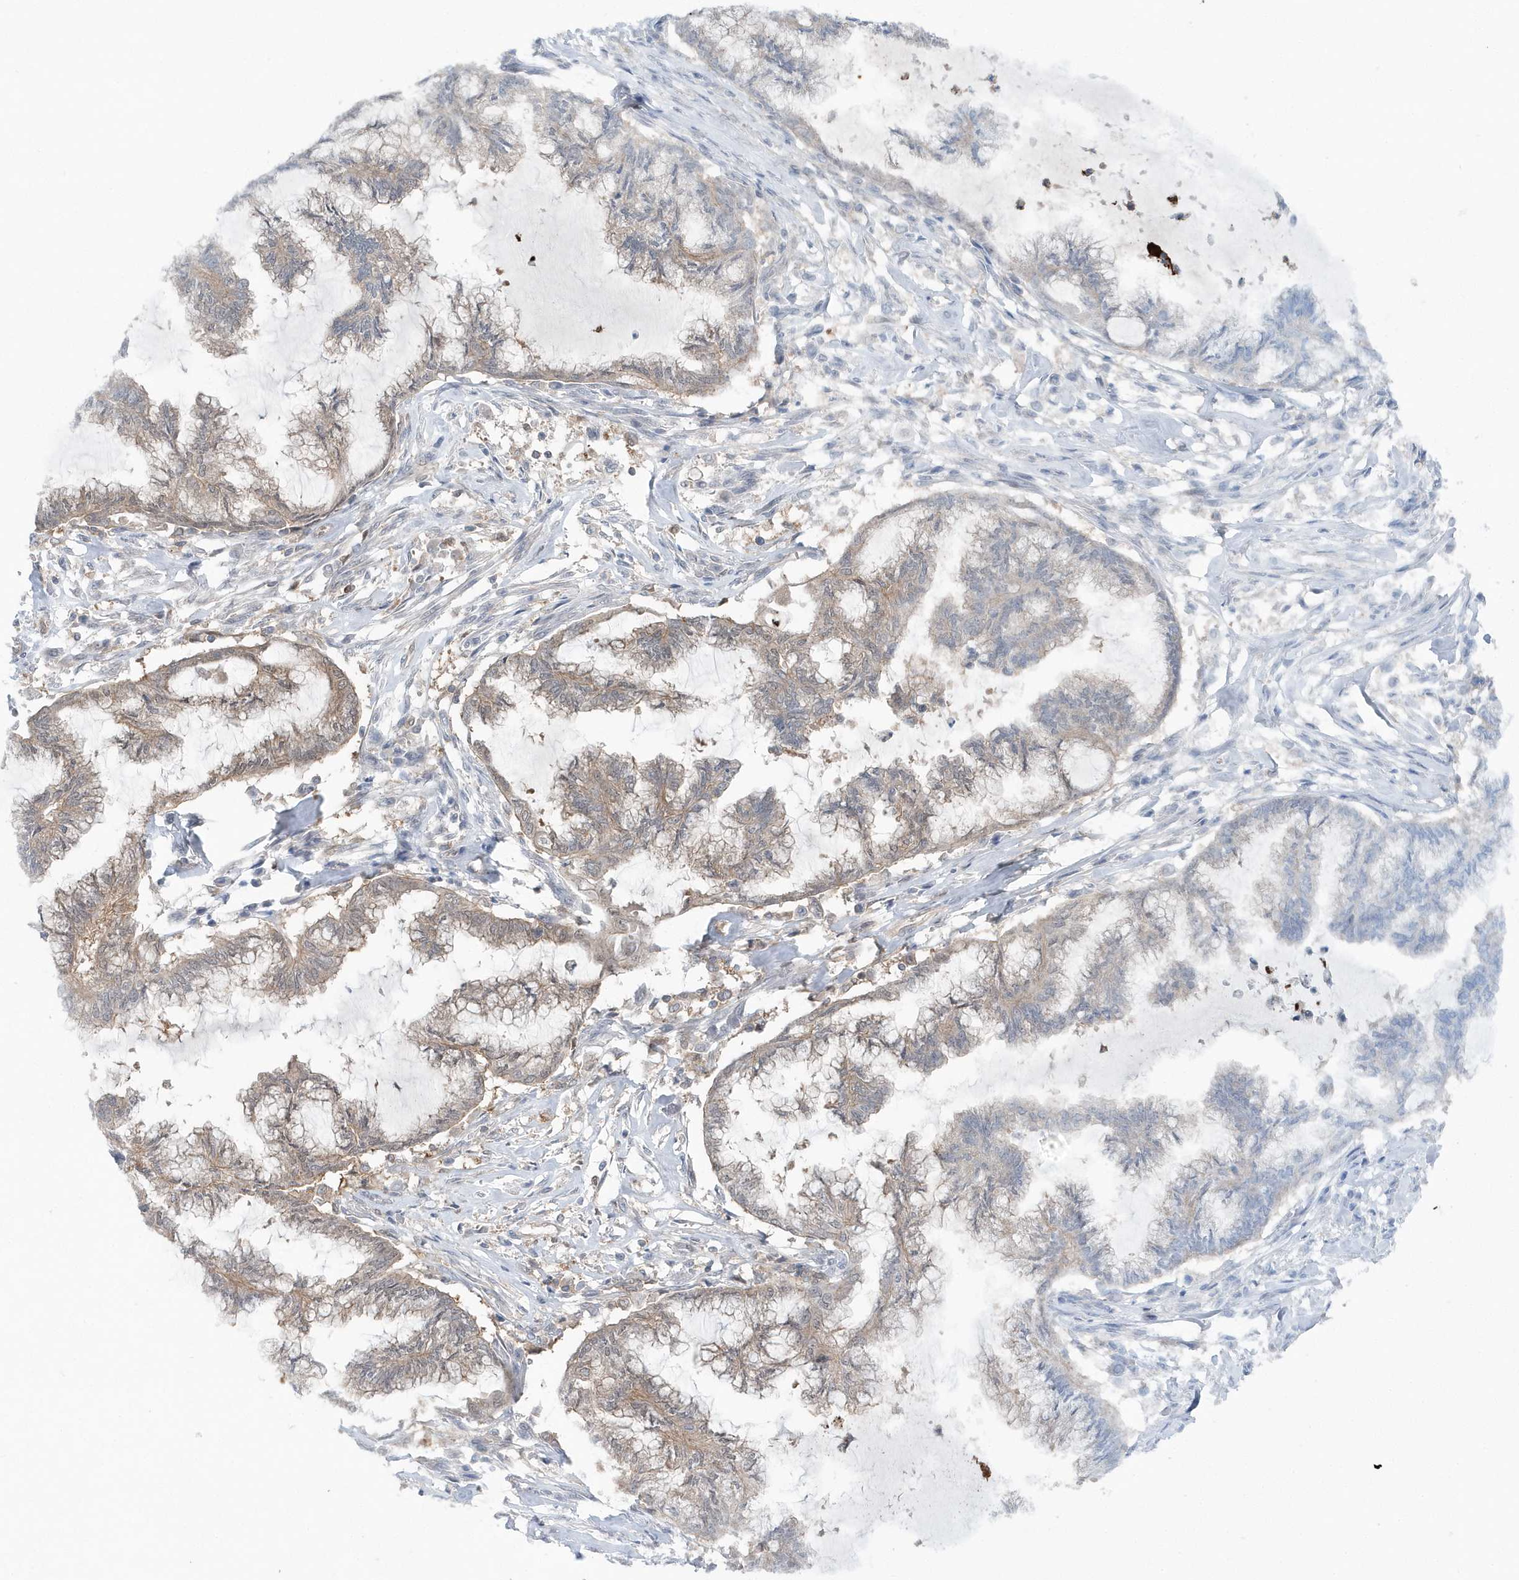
{"staining": {"intensity": "weak", "quantity": ">75%", "location": "cytoplasmic/membranous"}, "tissue": "endometrial cancer", "cell_type": "Tumor cells", "image_type": "cancer", "snomed": [{"axis": "morphology", "description": "Adenocarcinoma, NOS"}, {"axis": "topography", "description": "Endometrium"}], "caption": "Brown immunohistochemical staining in endometrial adenocarcinoma reveals weak cytoplasmic/membranous positivity in approximately >75% of tumor cells.", "gene": "RNF7", "patient": {"sex": "female", "age": 86}}